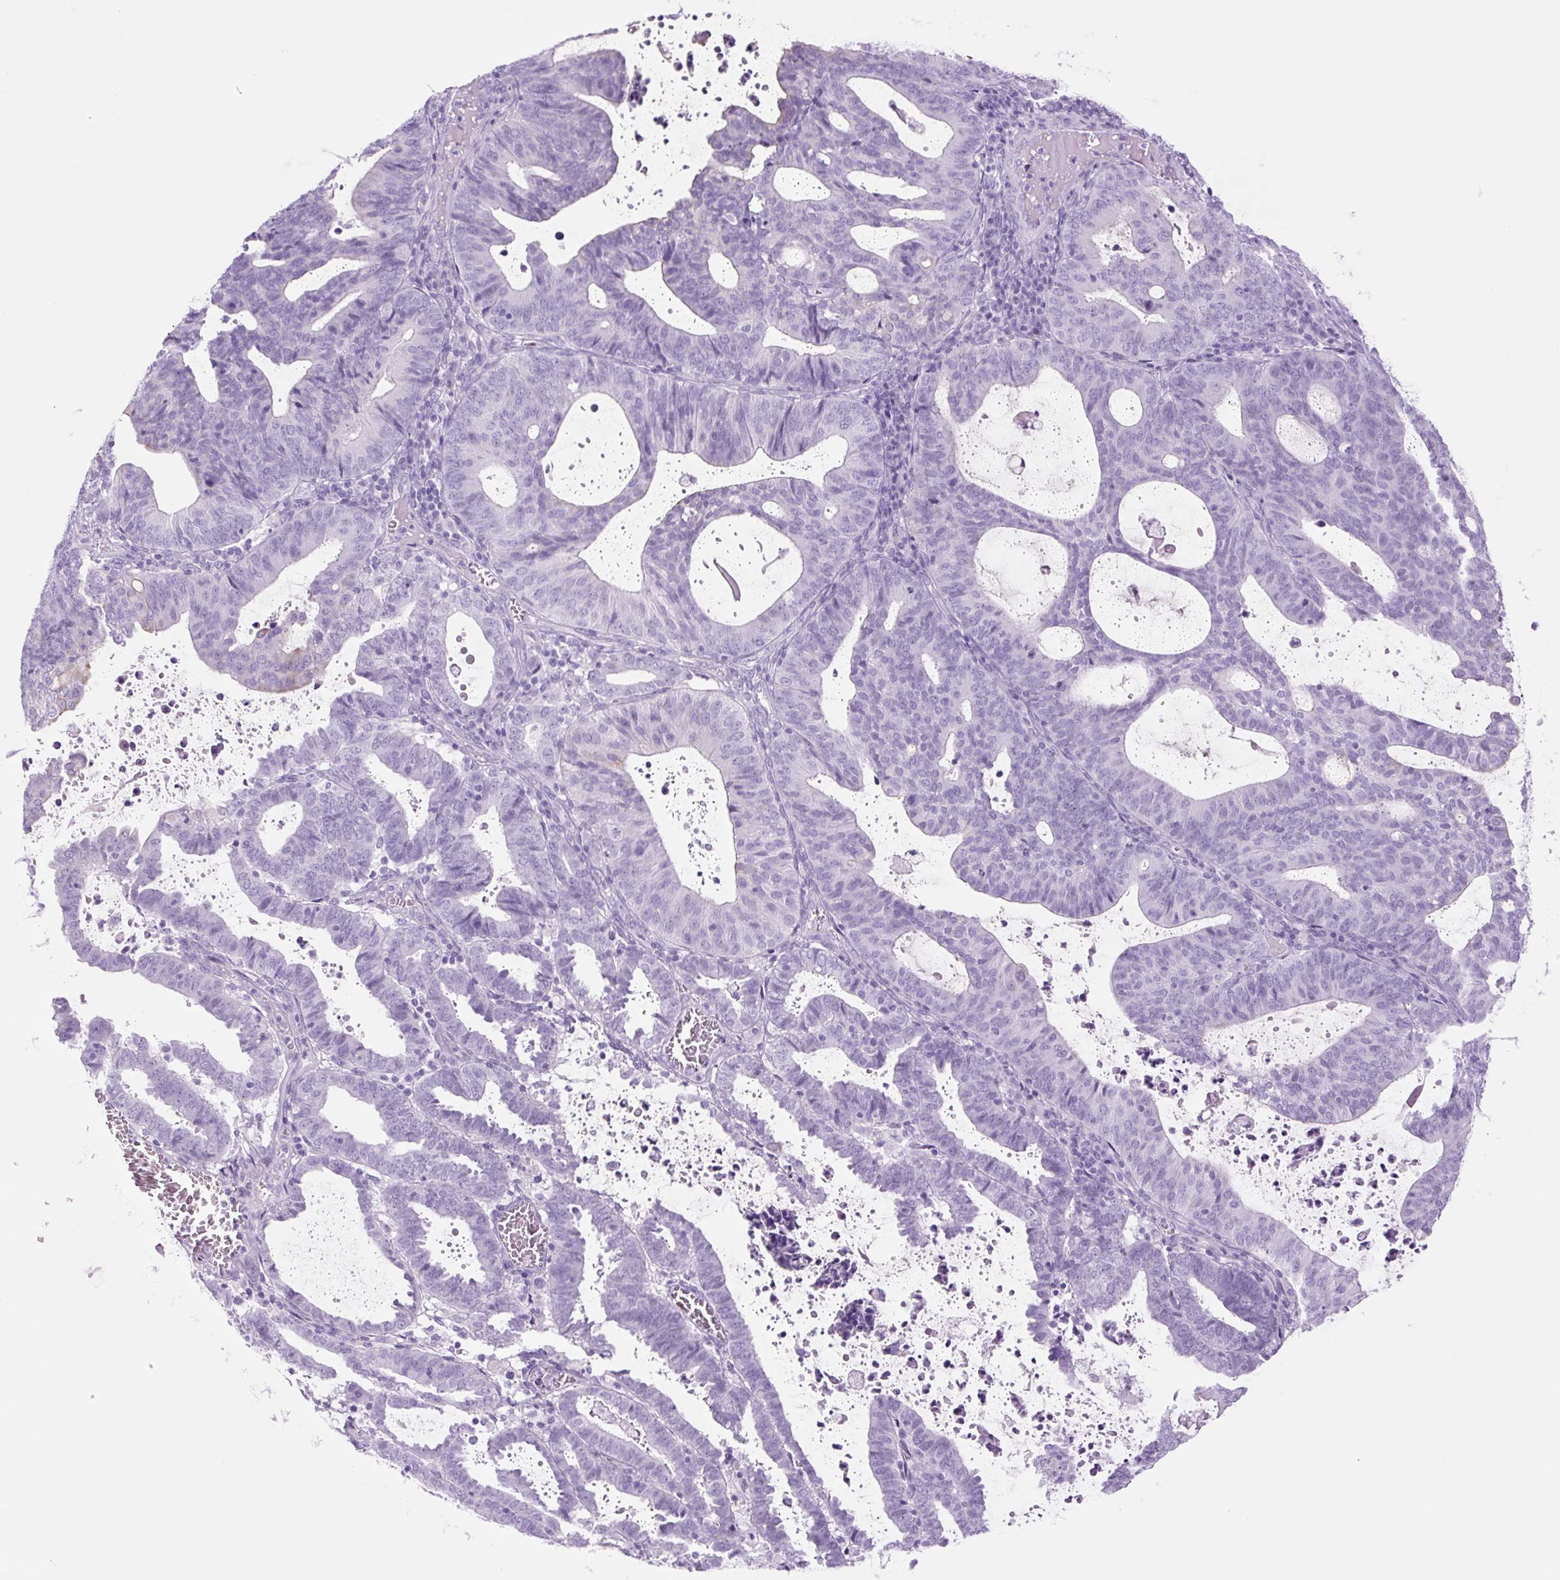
{"staining": {"intensity": "negative", "quantity": "none", "location": "none"}, "tissue": "endometrial cancer", "cell_type": "Tumor cells", "image_type": "cancer", "snomed": [{"axis": "morphology", "description": "Adenocarcinoma, NOS"}, {"axis": "topography", "description": "Uterus"}], "caption": "Histopathology image shows no protein positivity in tumor cells of adenocarcinoma (endometrial) tissue.", "gene": "TFF2", "patient": {"sex": "female", "age": 83}}